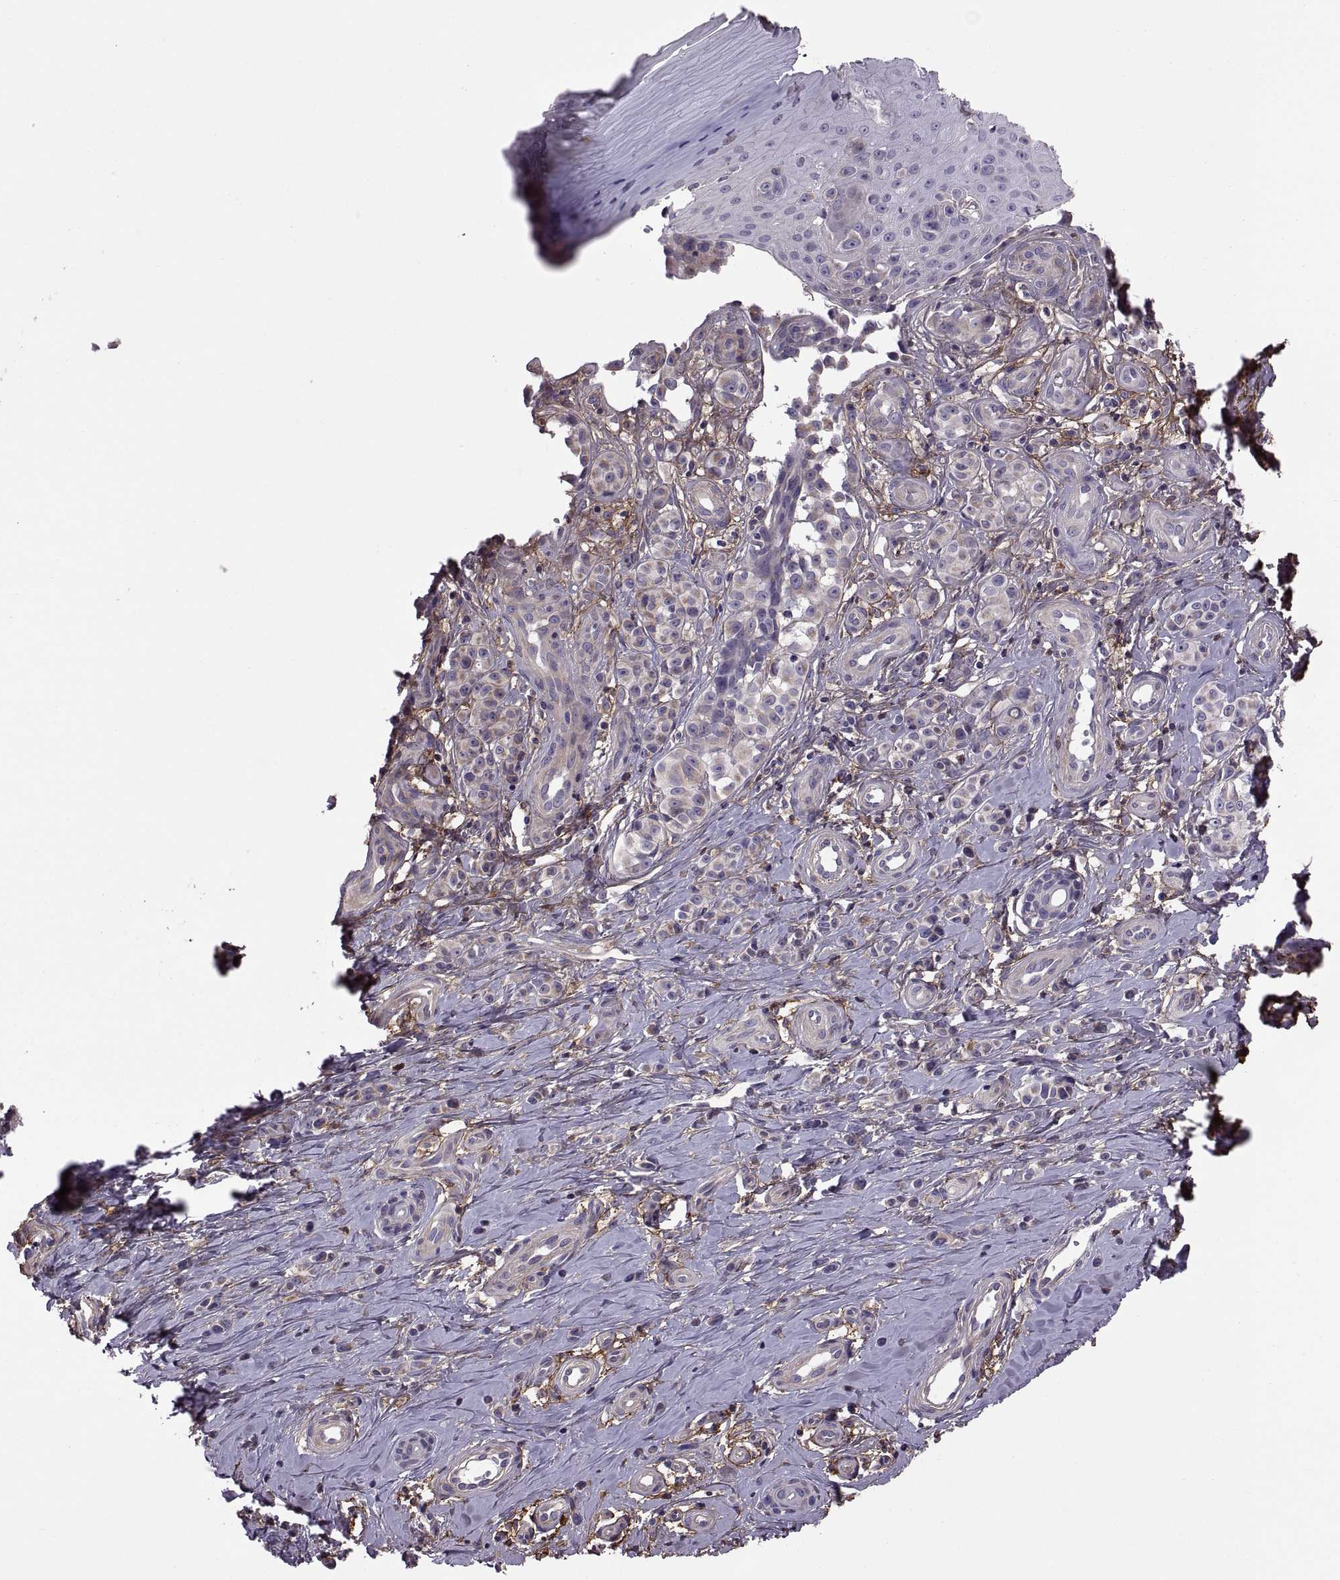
{"staining": {"intensity": "weak", "quantity": "<25%", "location": "cytoplasmic/membranous"}, "tissue": "melanoma", "cell_type": "Tumor cells", "image_type": "cancer", "snomed": [{"axis": "morphology", "description": "Malignant melanoma, NOS"}, {"axis": "topography", "description": "Skin"}], "caption": "Malignant melanoma was stained to show a protein in brown. There is no significant staining in tumor cells.", "gene": "EMILIN2", "patient": {"sex": "female", "age": 76}}